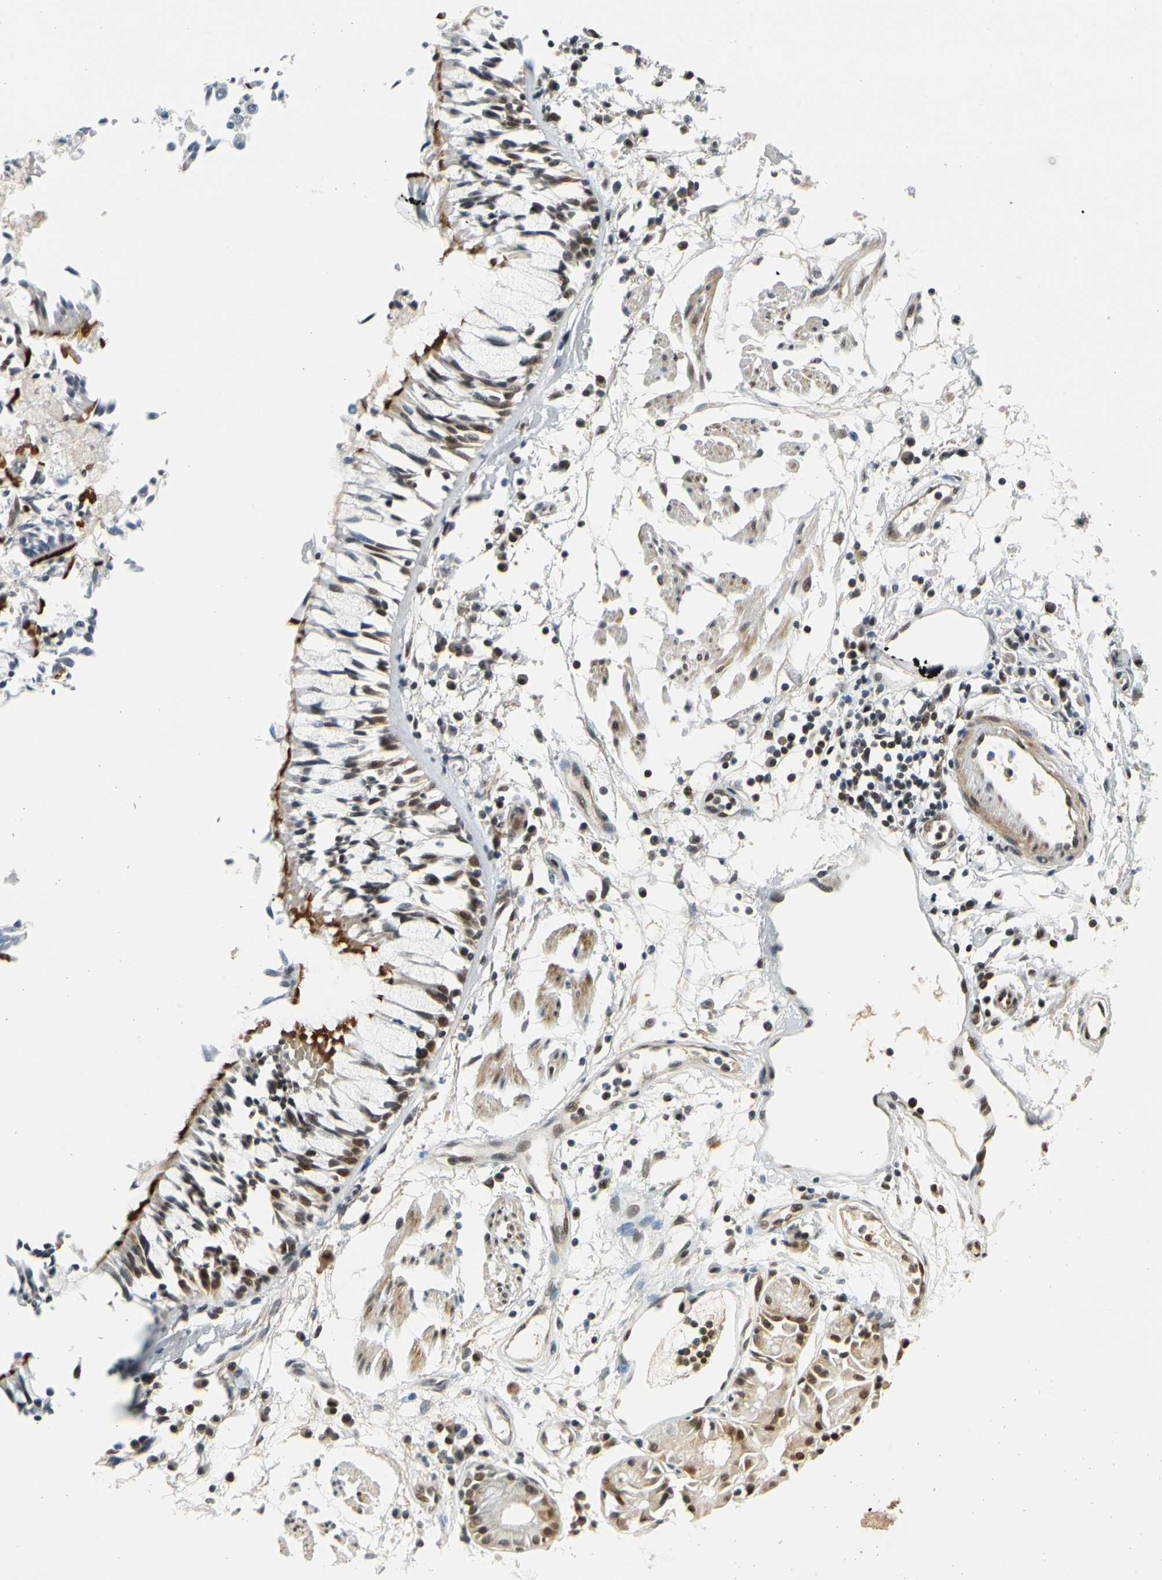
{"staining": {"intensity": "moderate", "quantity": "<25%", "location": "nuclear"}, "tissue": "adipose tissue", "cell_type": "Adipocytes", "image_type": "normal", "snomed": [{"axis": "morphology", "description": "Normal tissue, NOS"}, {"axis": "morphology", "description": "Adenocarcinoma, NOS"}, {"axis": "topography", "description": "Cartilage tissue"}, {"axis": "topography", "description": "Bronchus"}, {"axis": "topography", "description": "Lung"}], "caption": "Moderate nuclear protein staining is seen in about <25% of adipocytes in adipose tissue.", "gene": "POGZ", "patient": {"sex": "female", "age": 67}}